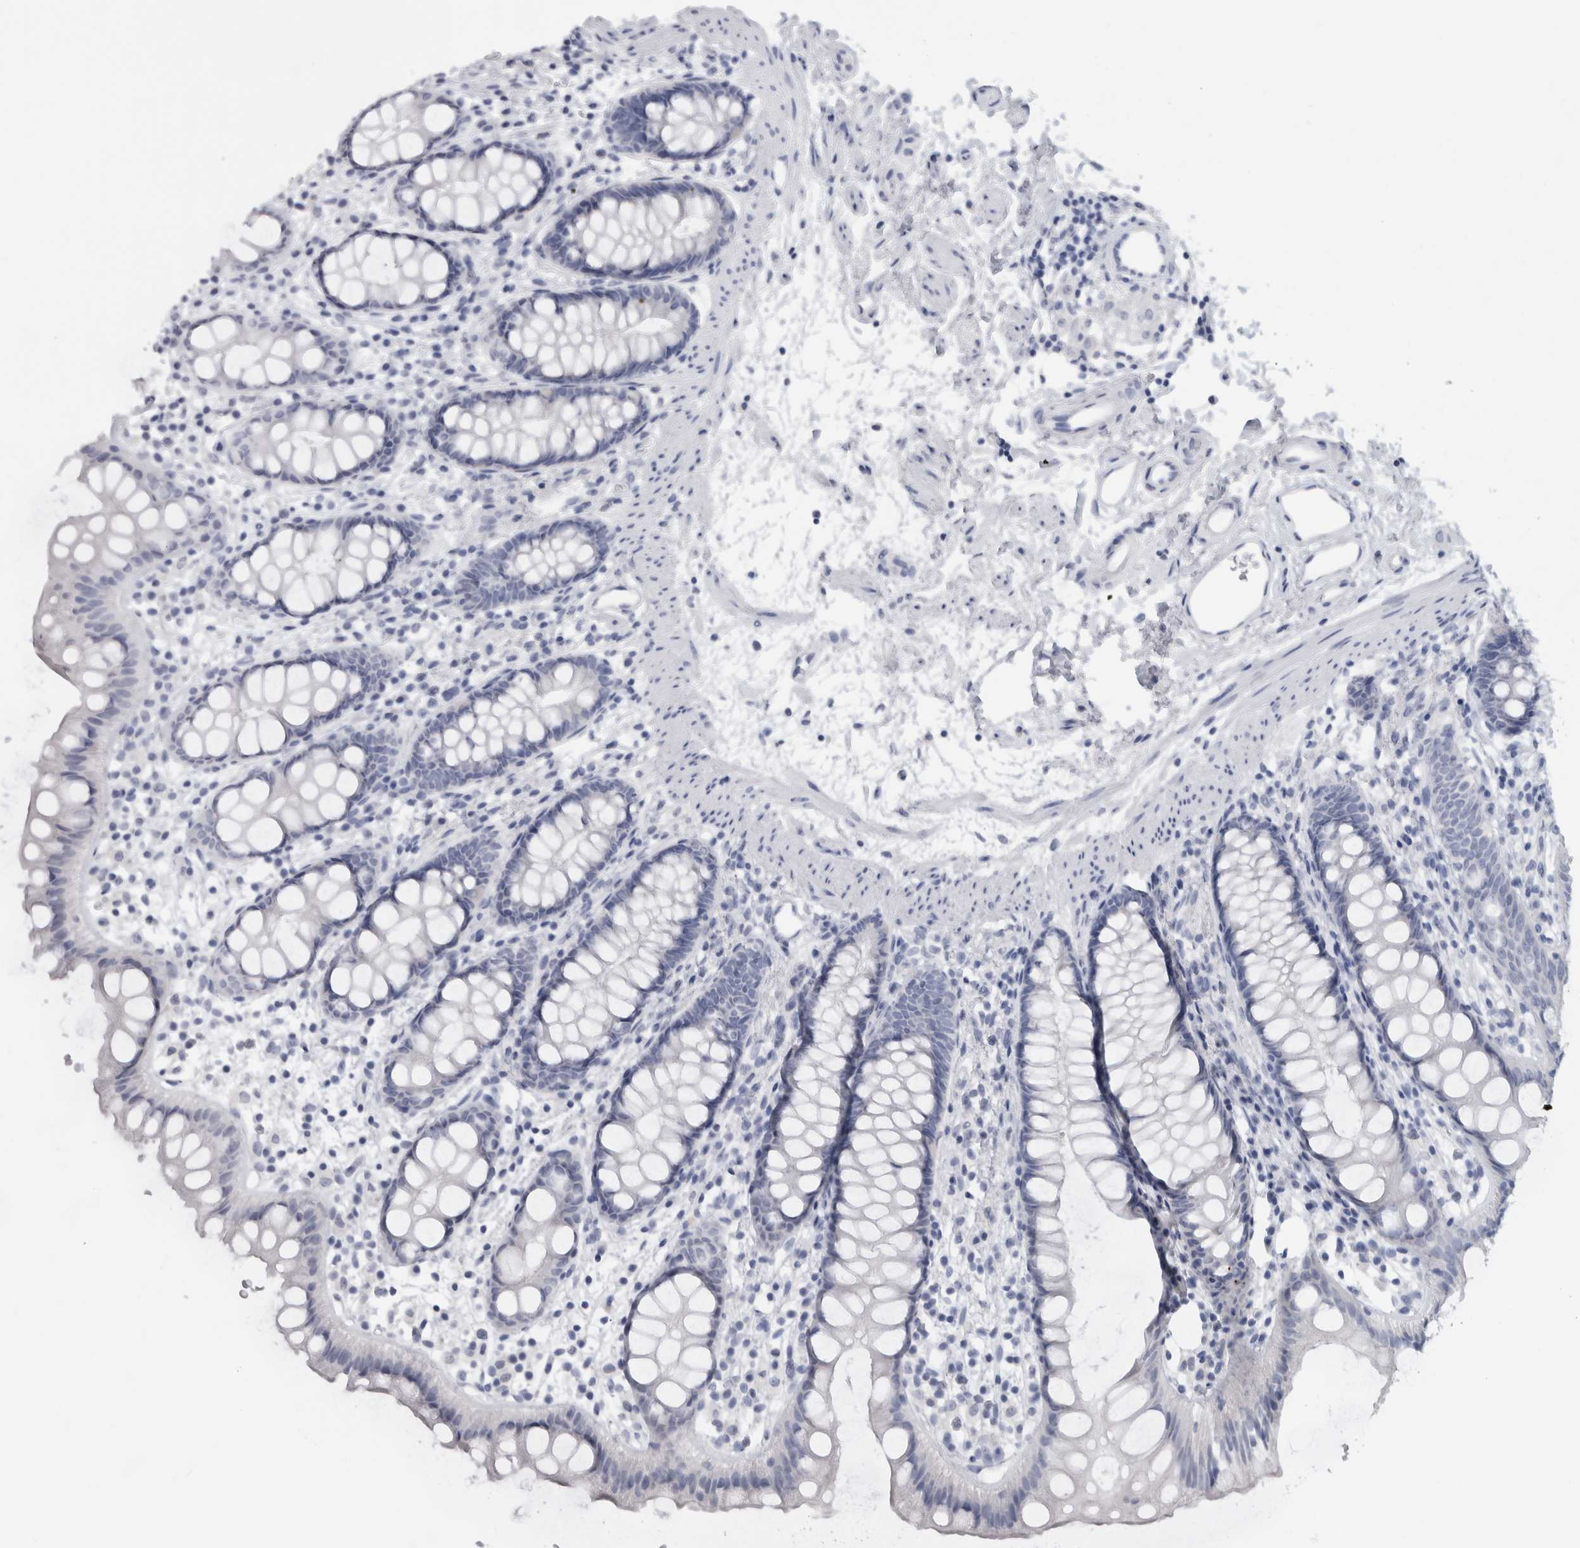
{"staining": {"intensity": "negative", "quantity": "none", "location": "none"}, "tissue": "rectum", "cell_type": "Glandular cells", "image_type": "normal", "snomed": [{"axis": "morphology", "description": "Normal tissue, NOS"}, {"axis": "topography", "description": "Rectum"}], "caption": "DAB immunohistochemical staining of benign rectum exhibits no significant expression in glandular cells. The staining was performed using DAB (3,3'-diaminobenzidine) to visualize the protein expression in brown, while the nuclei were stained in blue with hematoxylin (Magnification: 20x).", "gene": "ADAM2", "patient": {"sex": "female", "age": 65}}